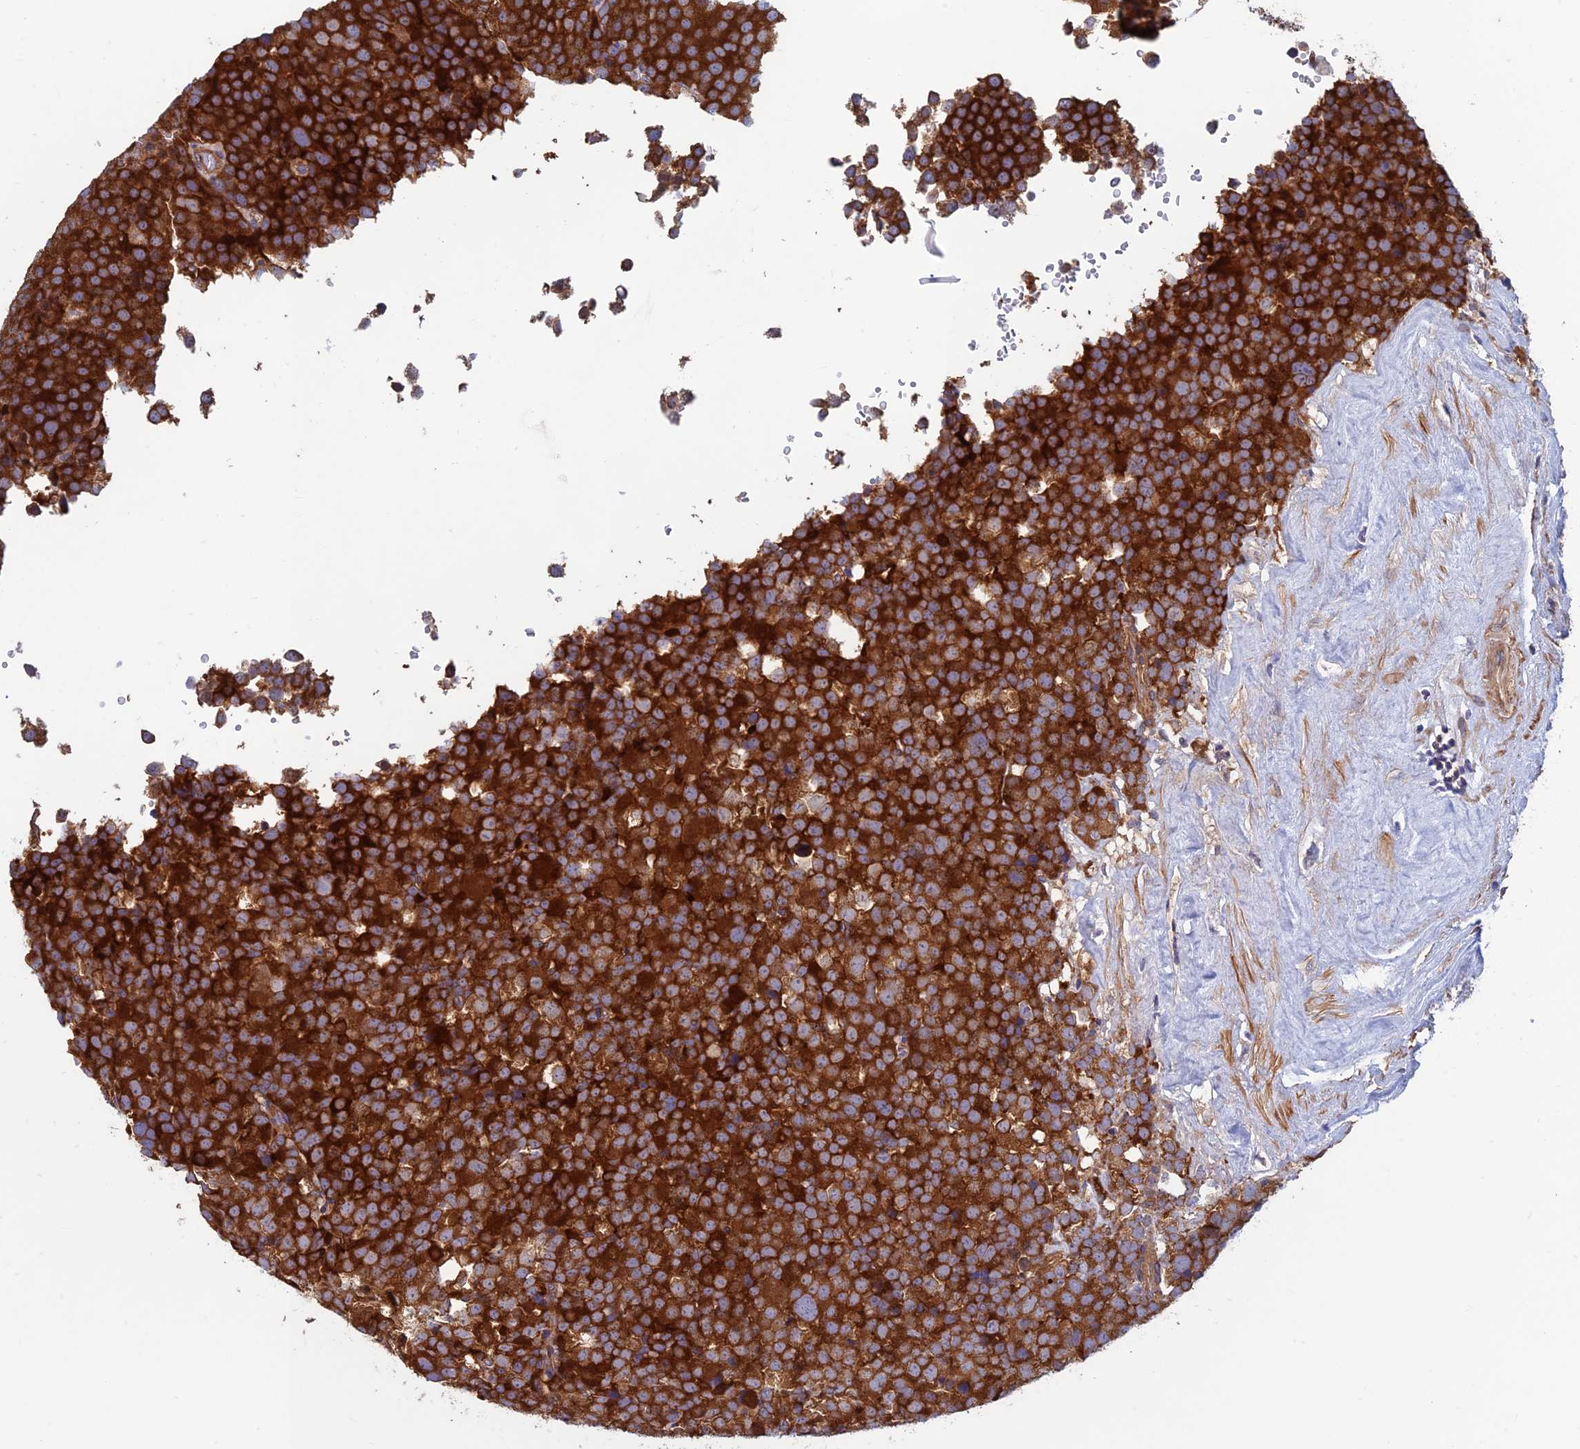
{"staining": {"intensity": "strong", "quantity": ">75%", "location": "cytoplasmic/membranous"}, "tissue": "testis cancer", "cell_type": "Tumor cells", "image_type": "cancer", "snomed": [{"axis": "morphology", "description": "Seminoma, NOS"}, {"axis": "topography", "description": "Testis"}], "caption": "Protein staining of seminoma (testis) tissue reveals strong cytoplasmic/membranous expression in approximately >75% of tumor cells. (IHC, brightfield microscopy, high magnification).", "gene": "DNM1L", "patient": {"sex": "male", "age": 71}}